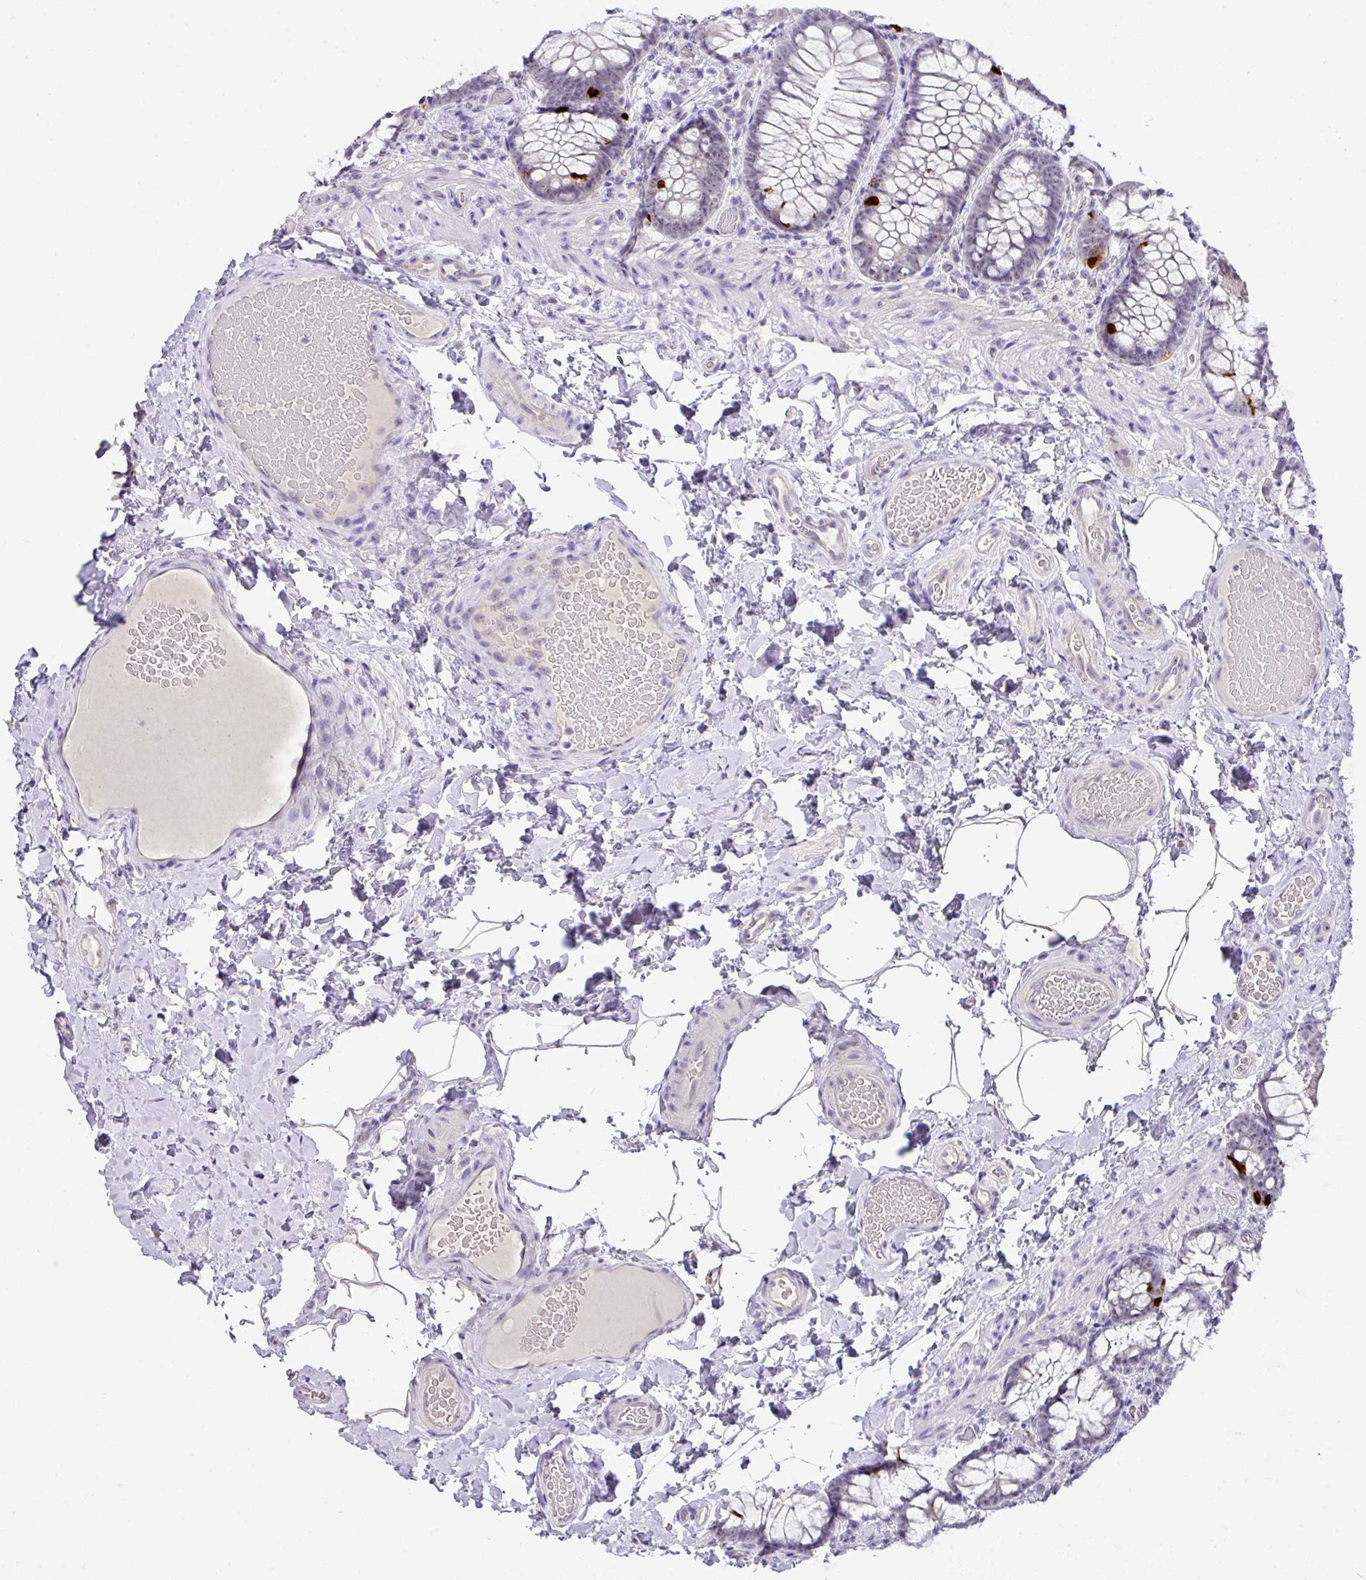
{"staining": {"intensity": "negative", "quantity": "none", "location": "none"}, "tissue": "colon", "cell_type": "Endothelial cells", "image_type": "normal", "snomed": [{"axis": "morphology", "description": "Normal tissue, NOS"}, {"axis": "topography", "description": "Colon"}], "caption": "DAB immunohistochemical staining of normal human colon displays no significant staining in endothelial cells.", "gene": "GCG", "patient": {"sex": "male", "age": 46}}